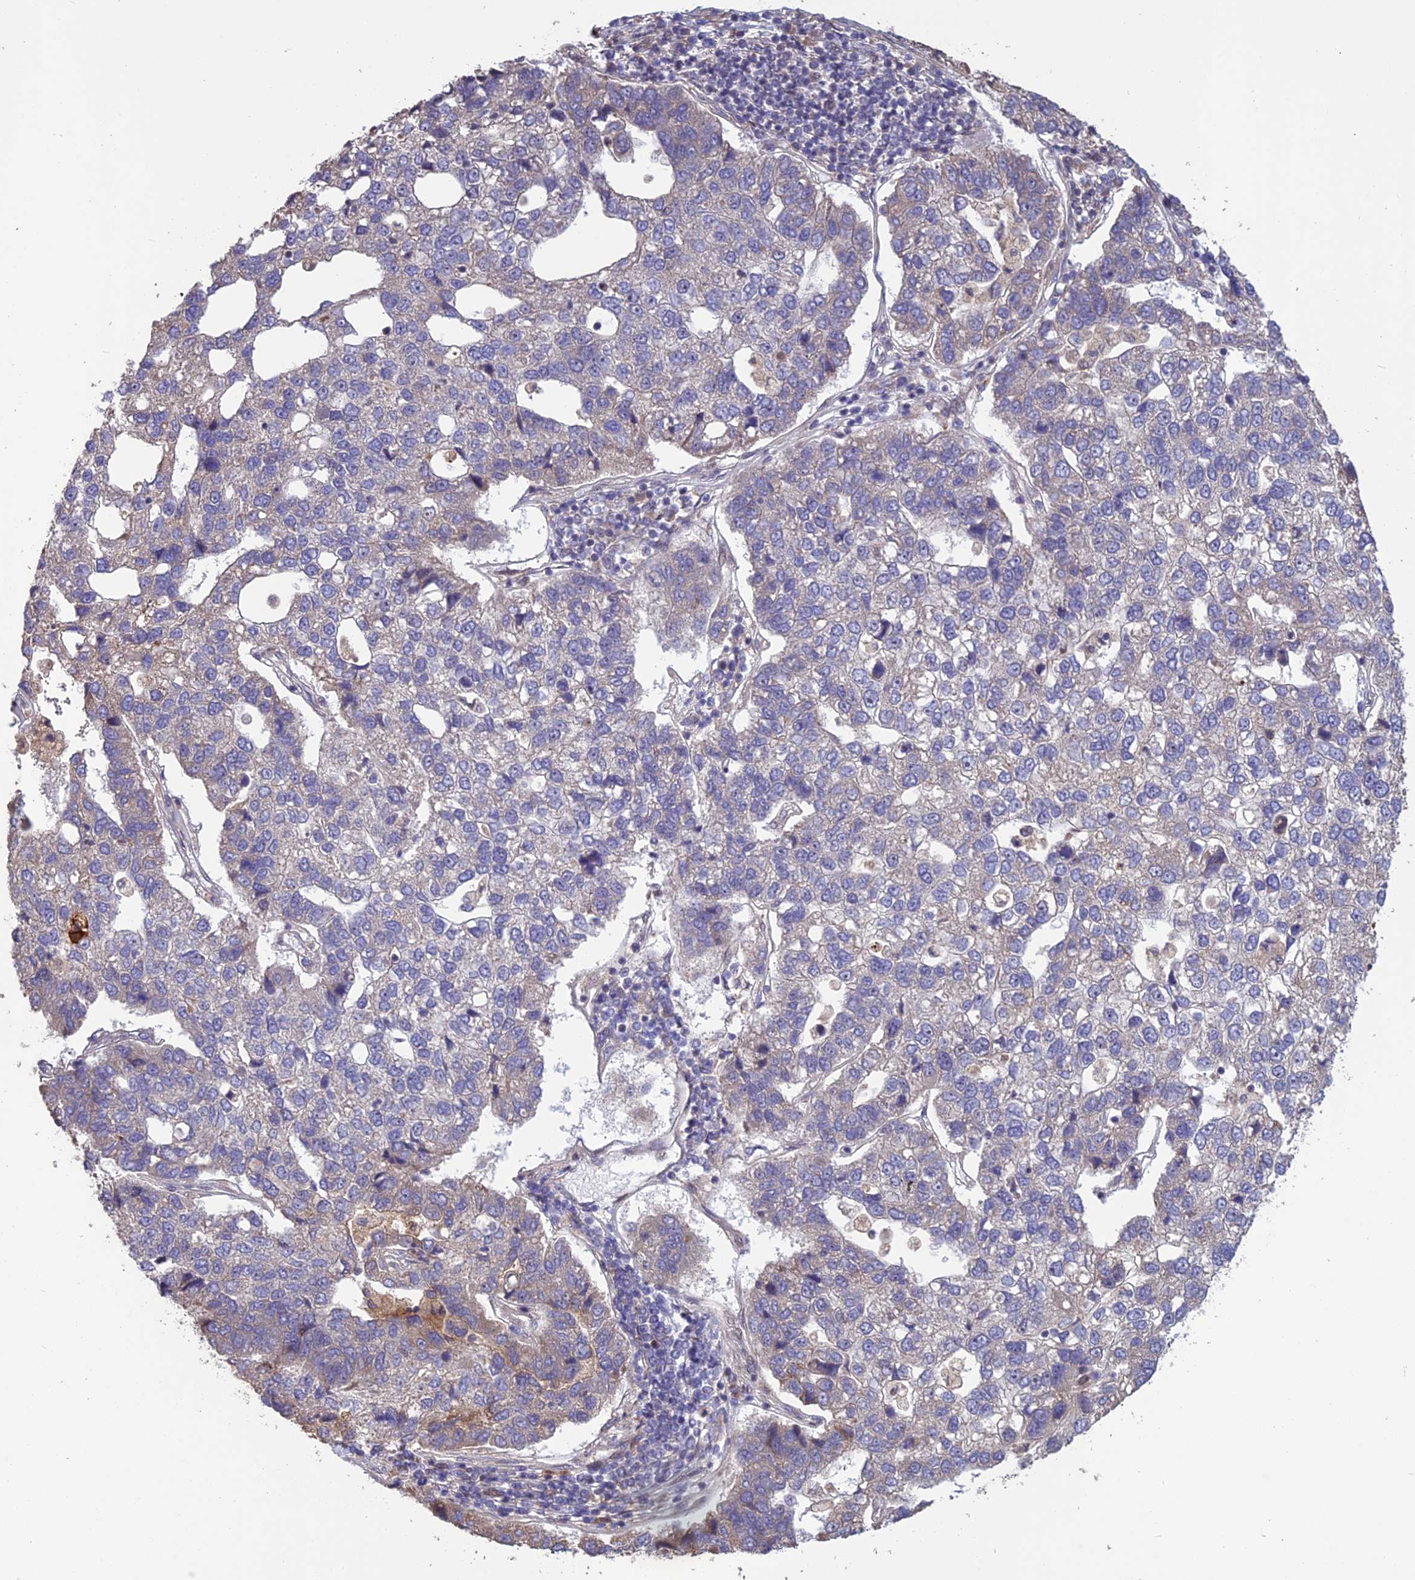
{"staining": {"intensity": "negative", "quantity": "none", "location": "none"}, "tissue": "pancreatic cancer", "cell_type": "Tumor cells", "image_type": "cancer", "snomed": [{"axis": "morphology", "description": "Adenocarcinoma, NOS"}, {"axis": "topography", "description": "Pancreas"}], "caption": "Image shows no significant protein positivity in tumor cells of pancreatic cancer (adenocarcinoma).", "gene": "SPG21", "patient": {"sex": "female", "age": 61}}